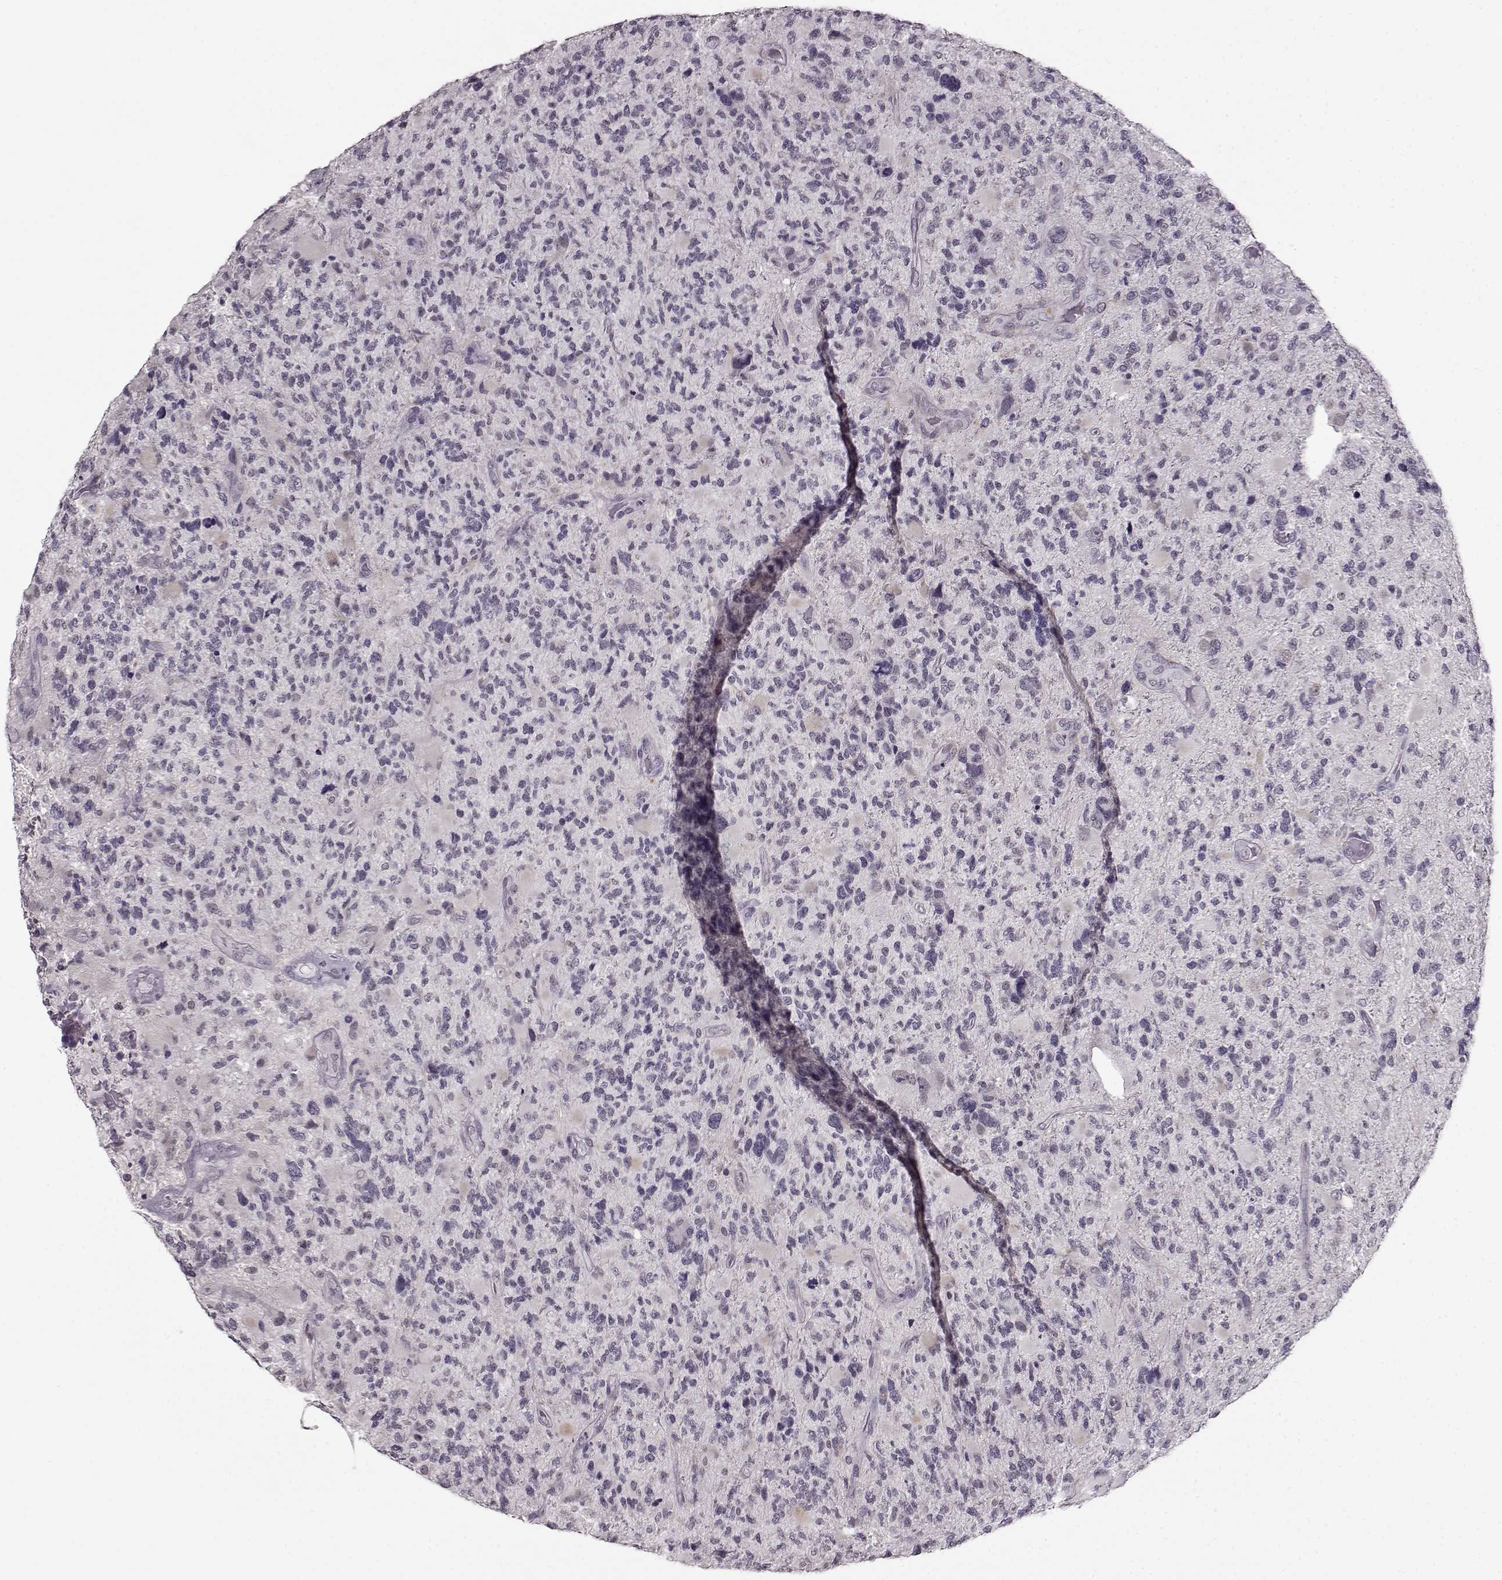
{"staining": {"intensity": "negative", "quantity": "none", "location": "none"}, "tissue": "glioma", "cell_type": "Tumor cells", "image_type": "cancer", "snomed": [{"axis": "morphology", "description": "Glioma, malignant, High grade"}, {"axis": "topography", "description": "Brain"}], "caption": "A high-resolution image shows IHC staining of malignant glioma (high-grade), which exhibits no significant staining in tumor cells.", "gene": "RP1L1", "patient": {"sex": "female", "age": 71}}